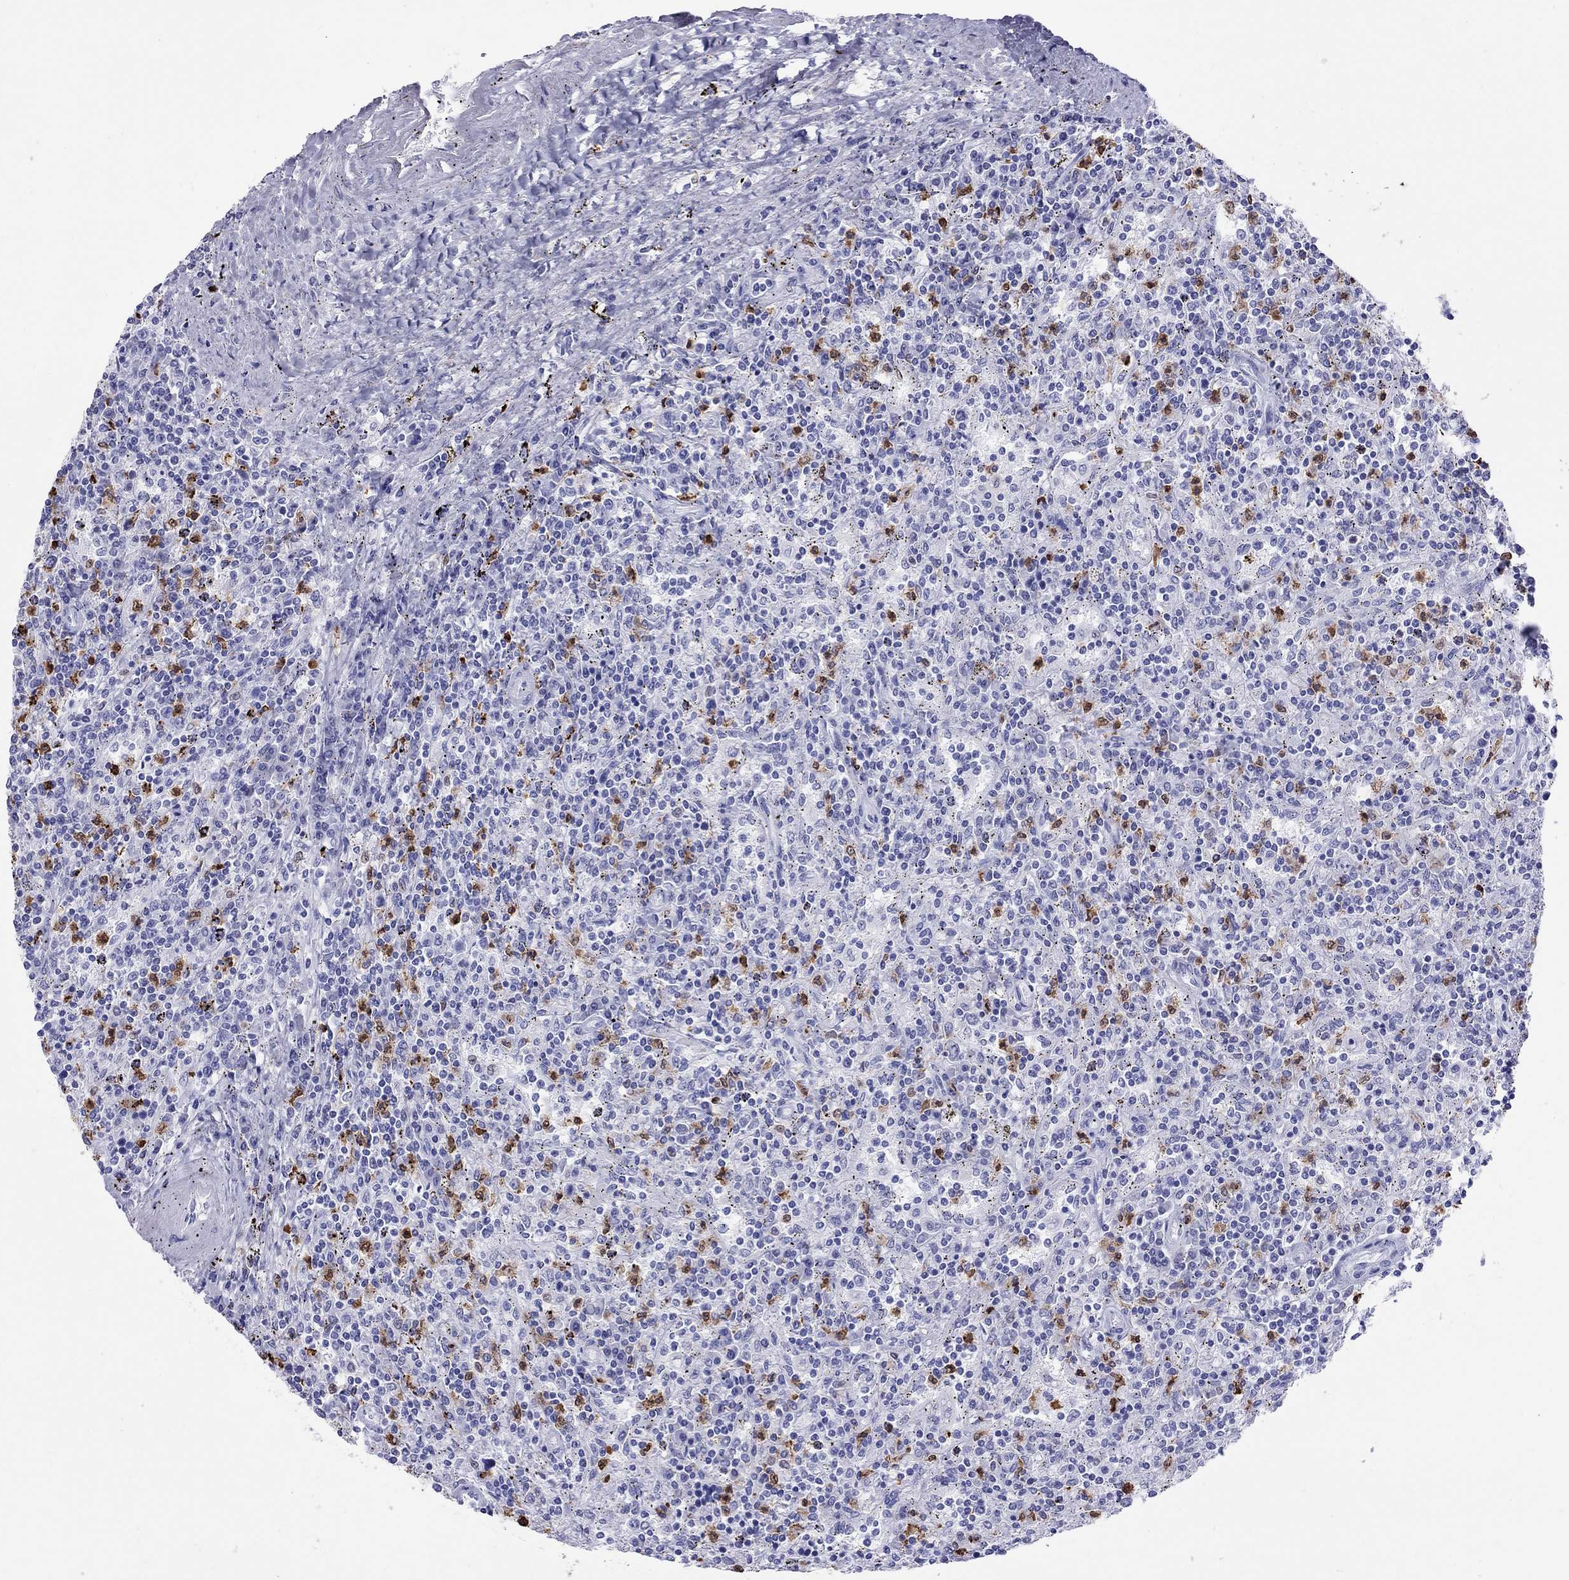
{"staining": {"intensity": "negative", "quantity": "none", "location": "none"}, "tissue": "lymphoma", "cell_type": "Tumor cells", "image_type": "cancer", "snomed": [{"axis": "morphology", "description": "Malignant lymphoma, non-Hodgkin's type, Low grade"}, {"axis": "topography", "description": "Lymph node"}], "caption": "Tumor cells are negative for brown protein staining in lymphoma.", "gene": "SLAMF1", "patient": {"sex": "male", "age": 52}}